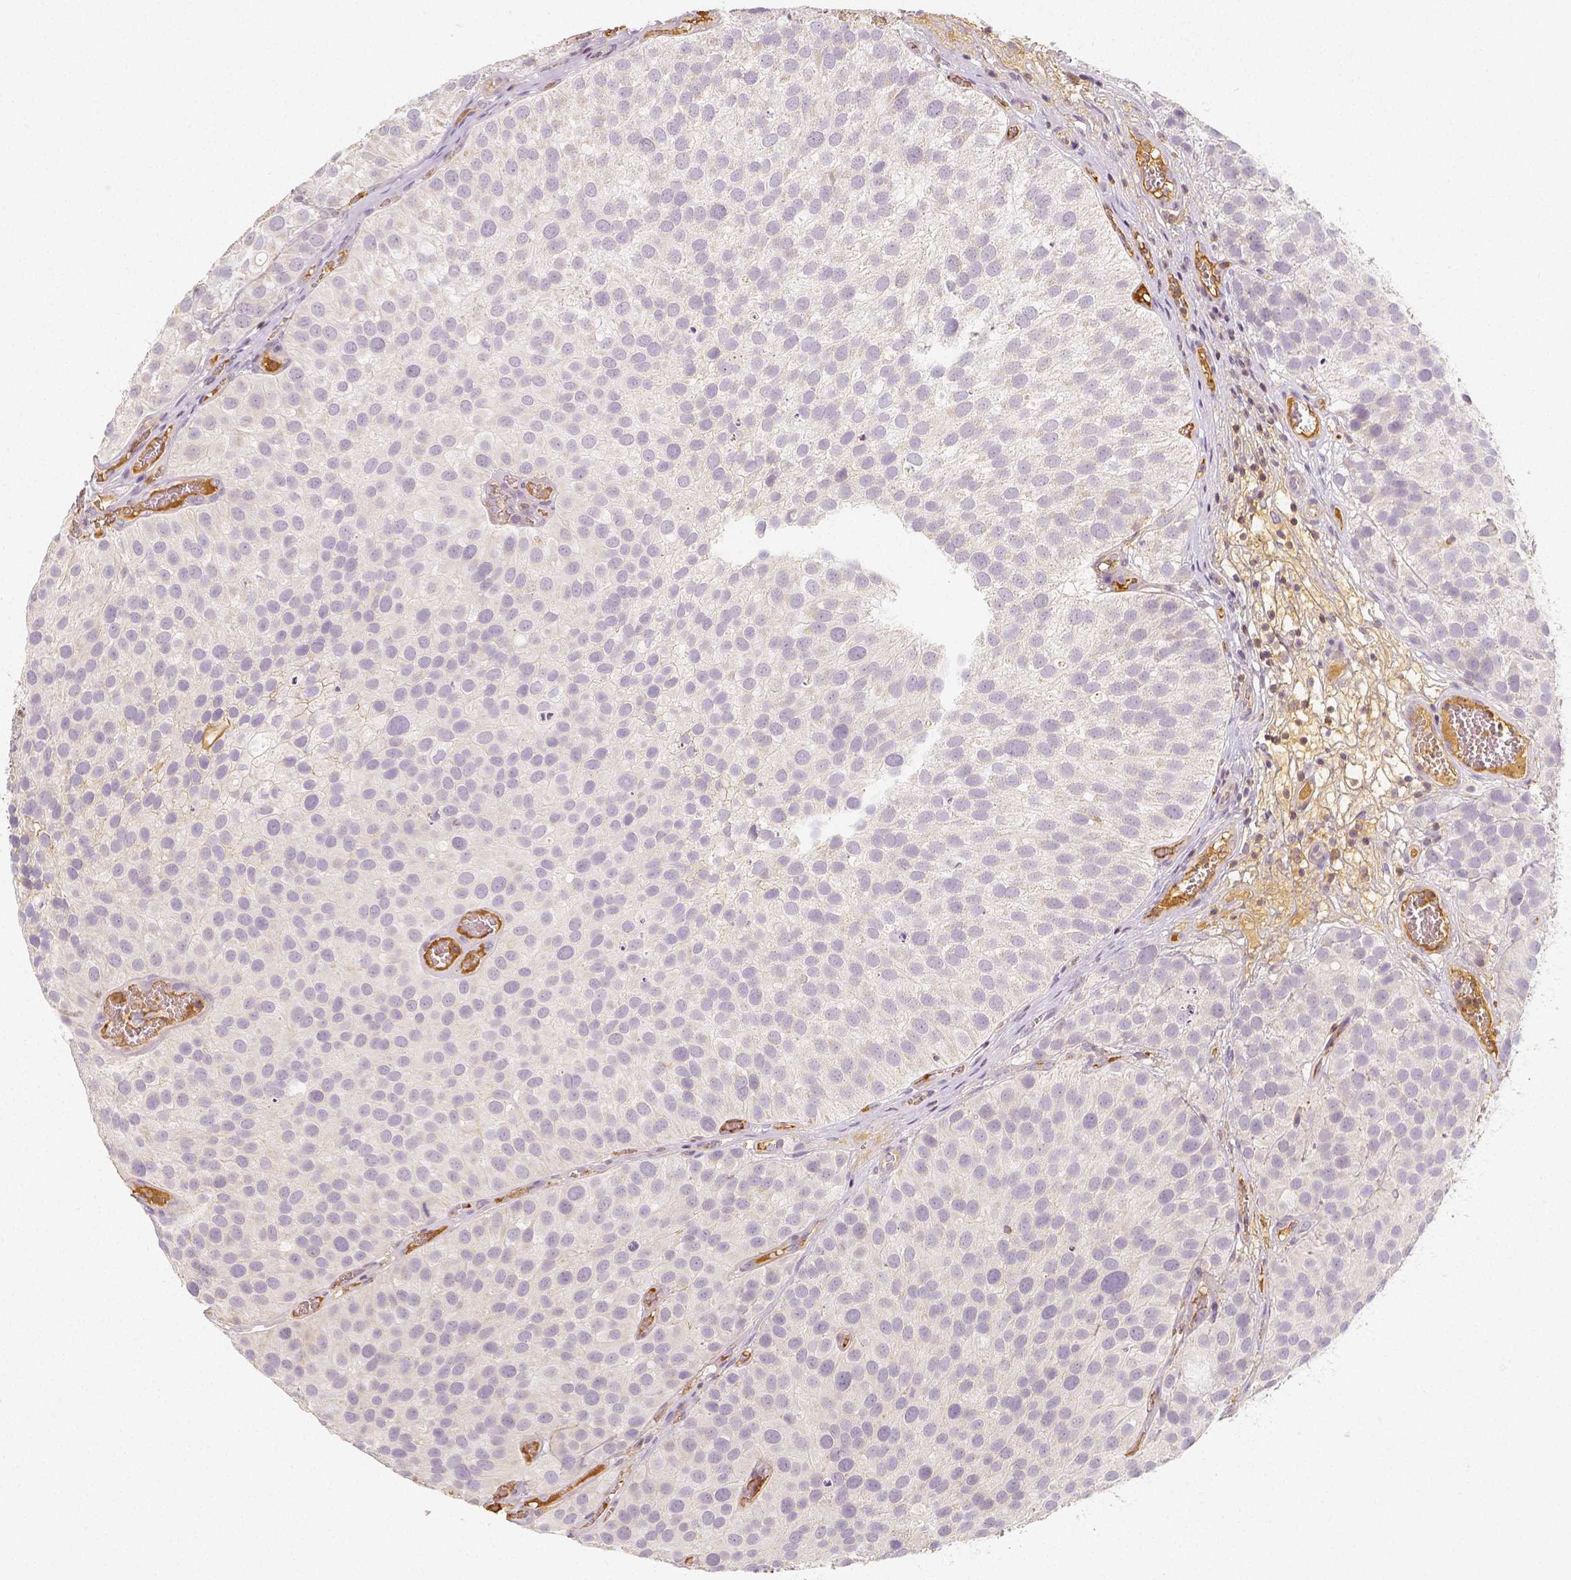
{"staining": {"intensity": "negative", "quantity": "none", "location": "none"}, "tissue": "urothelial cancer", "cell_type": "Tumor cells", "image_type": "cancer", "snomed": [{"axis": "morphology", "description": "Urothelial carcinoma, Low grade"}, {"axis": "topography", "description": "Urinary bladder"}], "caption": "A histopathology image of urothelial cancer stained for a protein shows no brown staining in tumor cells. Nuclei are stained in blue.", "gene": "PTPRJ", "patient": {"sex": "female", "age": 69}}